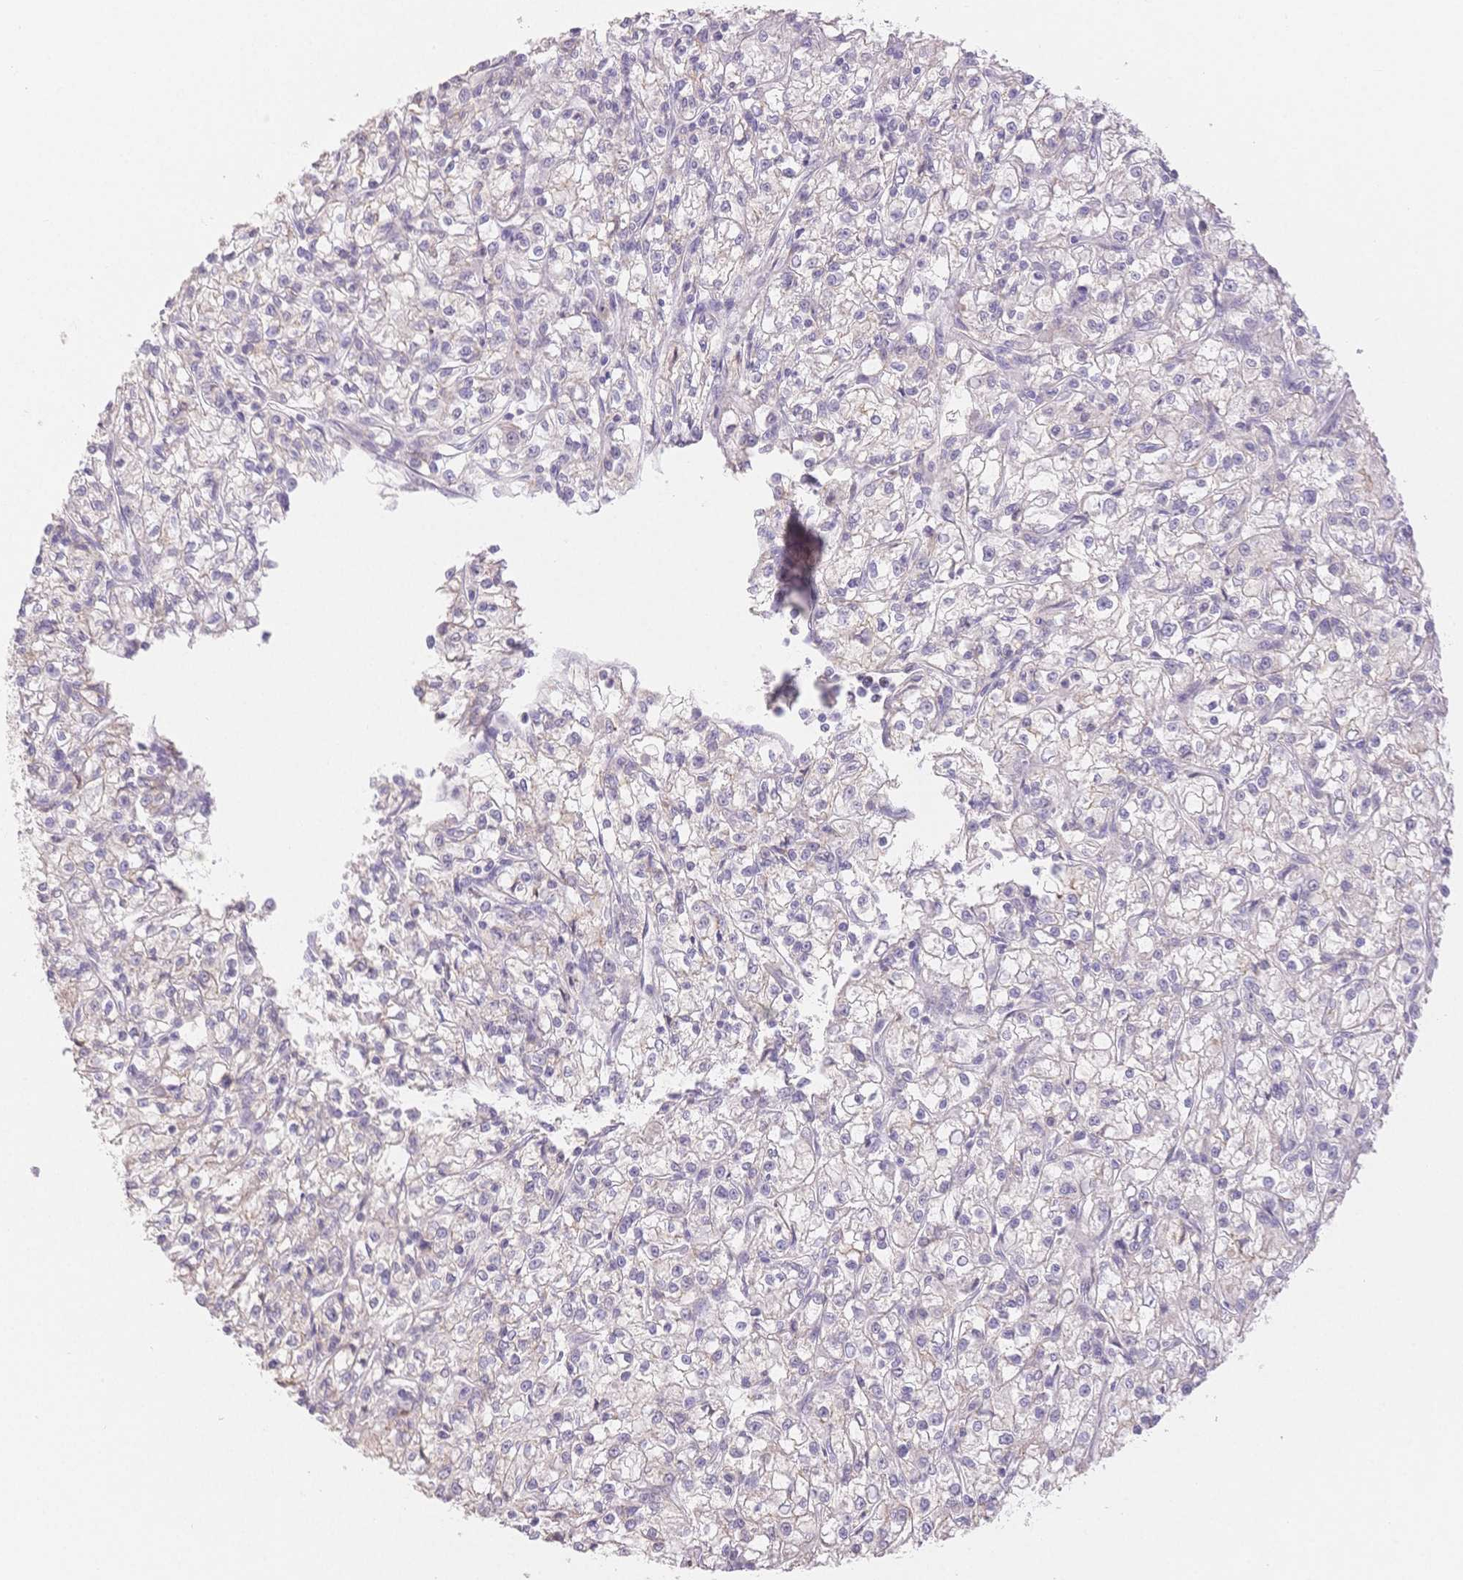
{"staining": {"intensity": "negative", "quantity": "none", "location": "none"}, "tissue": "renal cancer", "cell_type": "Tumor cells", "image_type": "cancer", "snomed": [{"axis": "morphology", "description": "Adenocarcinoma, NOS"}, {"axis": "topography", "description": "Kidney"}], "caption": "Renal adenocarcinoma was stained to show a protein in brown. There is no significant staining in tumor cells.", "gene": "SUV39H2", "patient": {"sex": "female", "age": 59}}